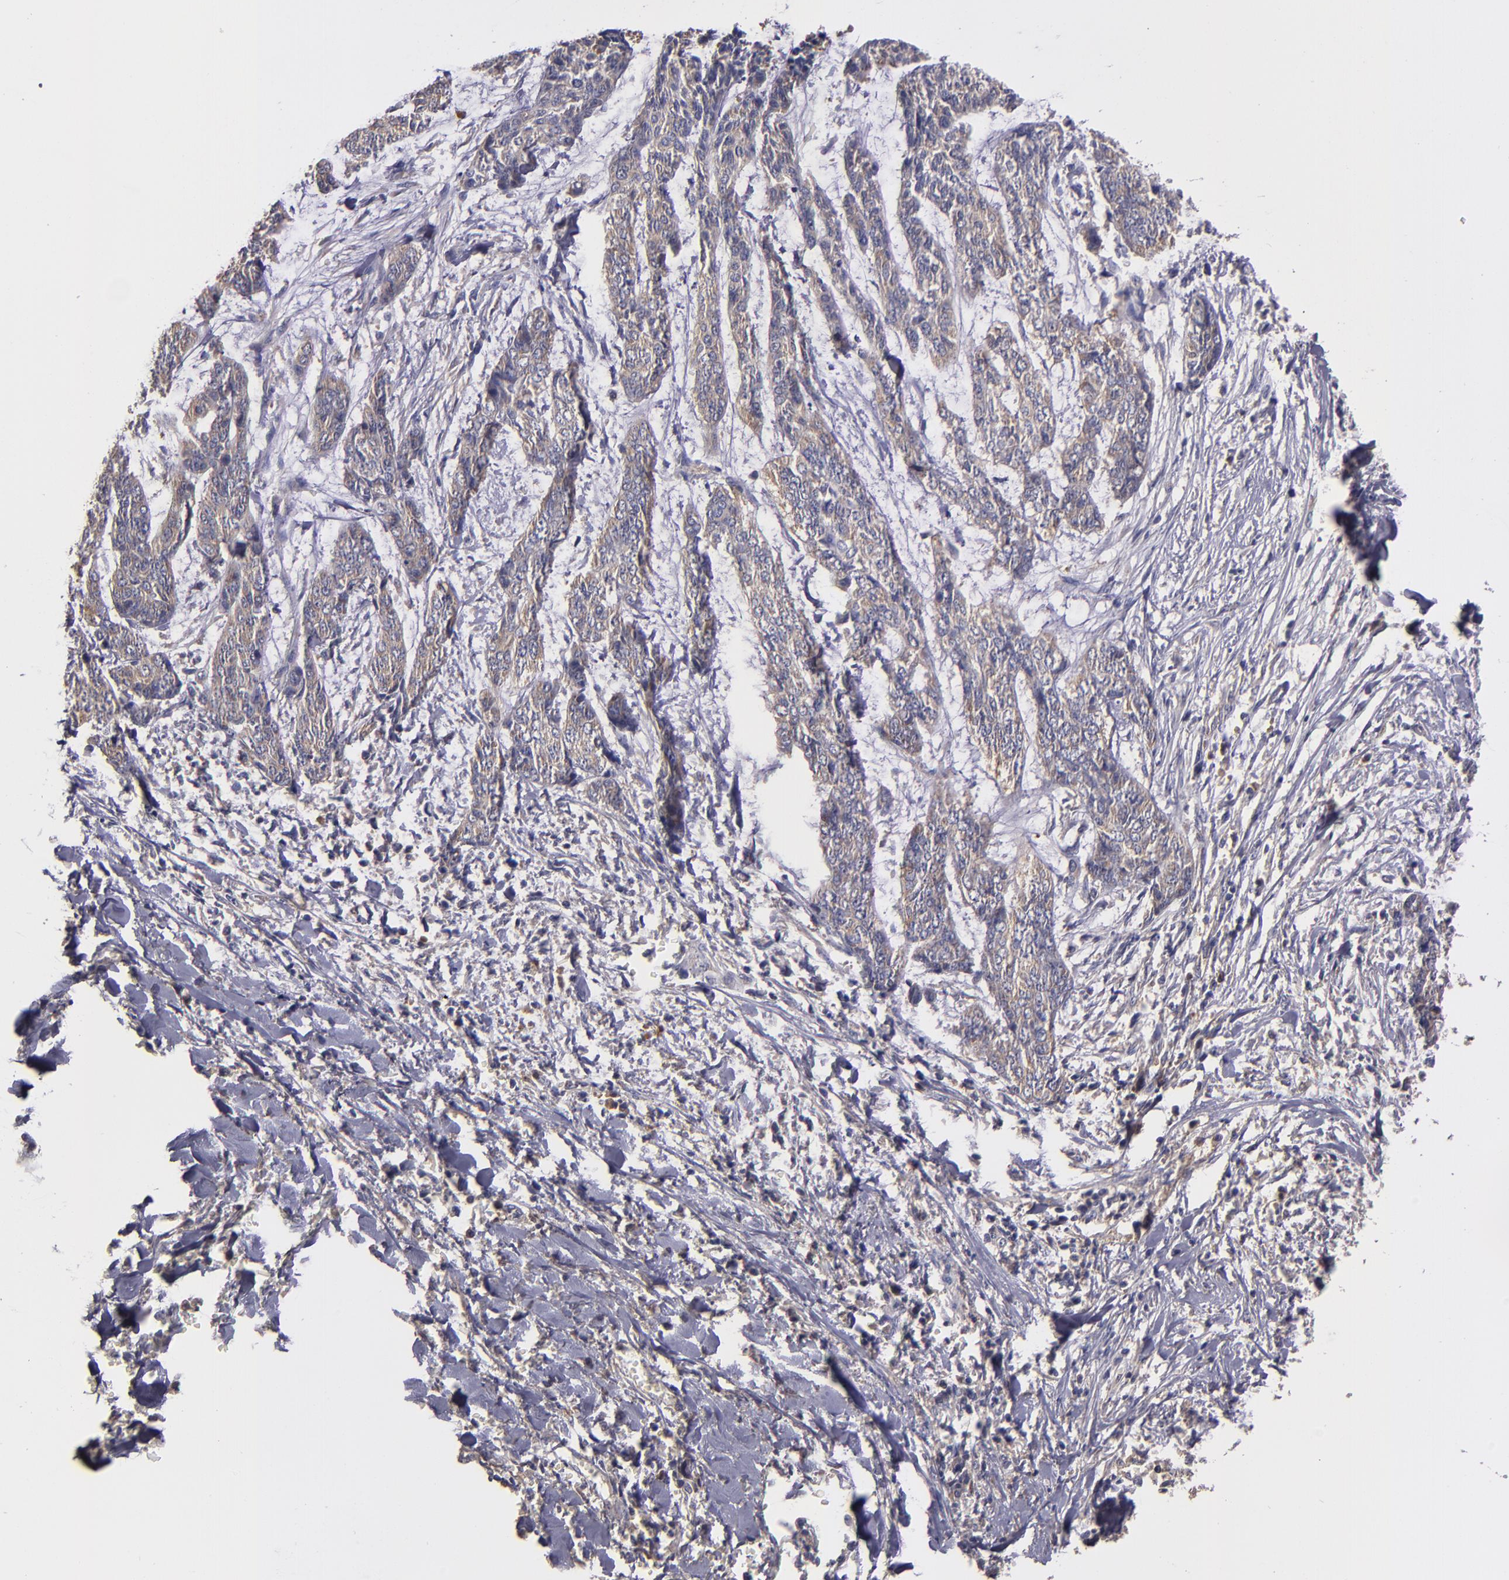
{"staining": {"intensity": "weak", "quantity": "25%-75%", "location": "cytoplasmic/membranous"}, "tissue": "skin cancer", "cell_type": "Tumor cells", "image_type": "cancer", "snomed": [{"axis": "morphology", "description": "Basal cell carcinoma"}, {"axis": "topography", "description": "Skin"}], "caption": "A histopathology image of basal cell carcinoma (skin) stained for a protein displays weak cytoplasmic/membranous brown staining in tumor cells. Using DAB (3,3'-diaminobenzidine) (brown) and hematoxylin (blue) stains, captured at high magnification using brightfield microscopy.", "gene": "CARS1", "patient": {"sex": "female", "age": 64}}